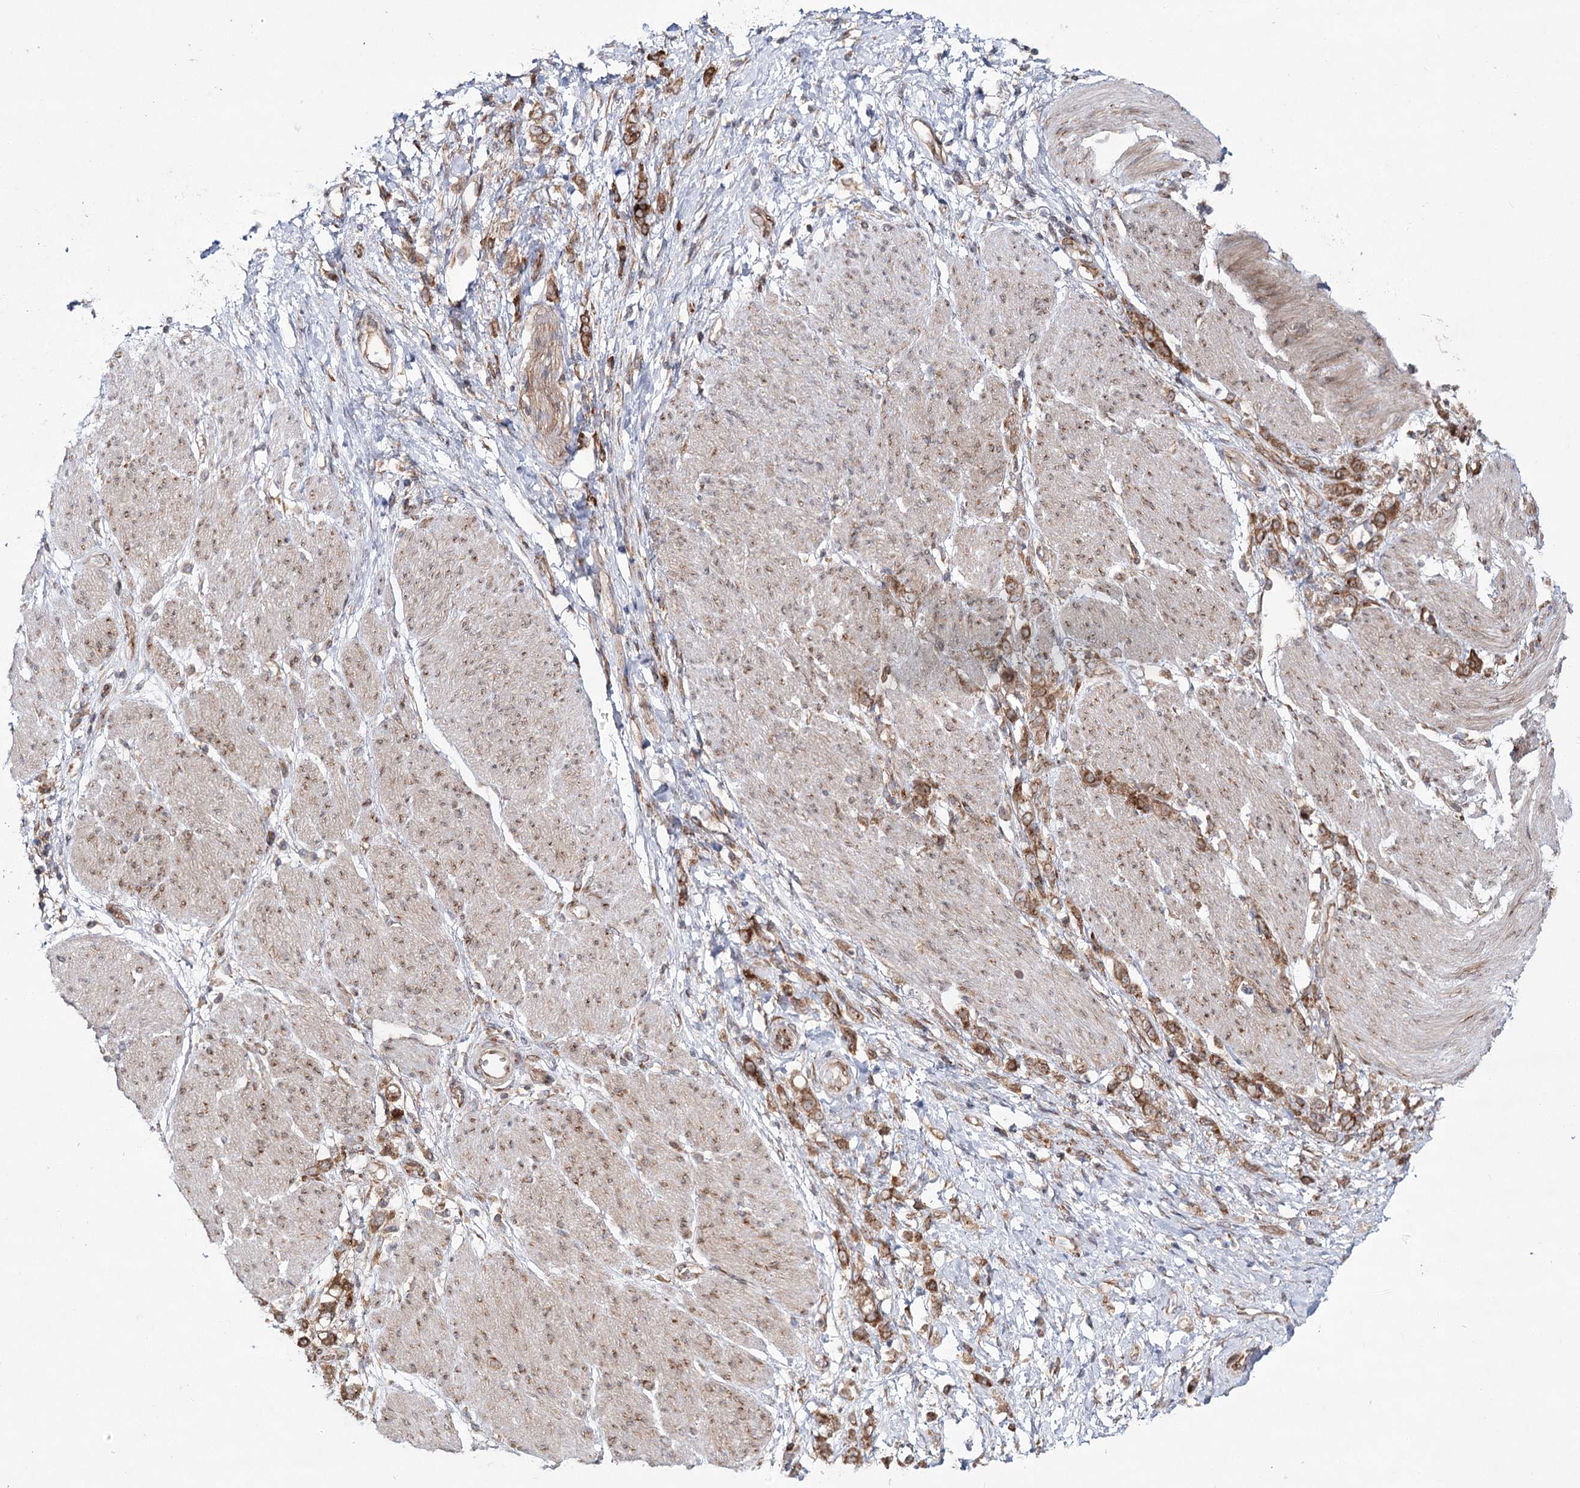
{"staining": {"intensity": "strong", "quantity": ">75%", "location": "cytoplasmic/membranous"}, "tissue": "stomach cancer", "cell_type": "Tumor cells", "image_type": "cancer", "snomed": [{"axis": "morphology", "description": "Adenocarcinoma, NOS"}, {"axis": "topography", "description": "Stomach"}], "caption": "Strong cytoplasmic/membranous staining for a protein is appreciated in approximately >75% of tumor cells of adenocarcinoma (stomach) using immunohistochemistry.", "gene": "VWA2", "patient": {"sex": "female", "age": 60}}